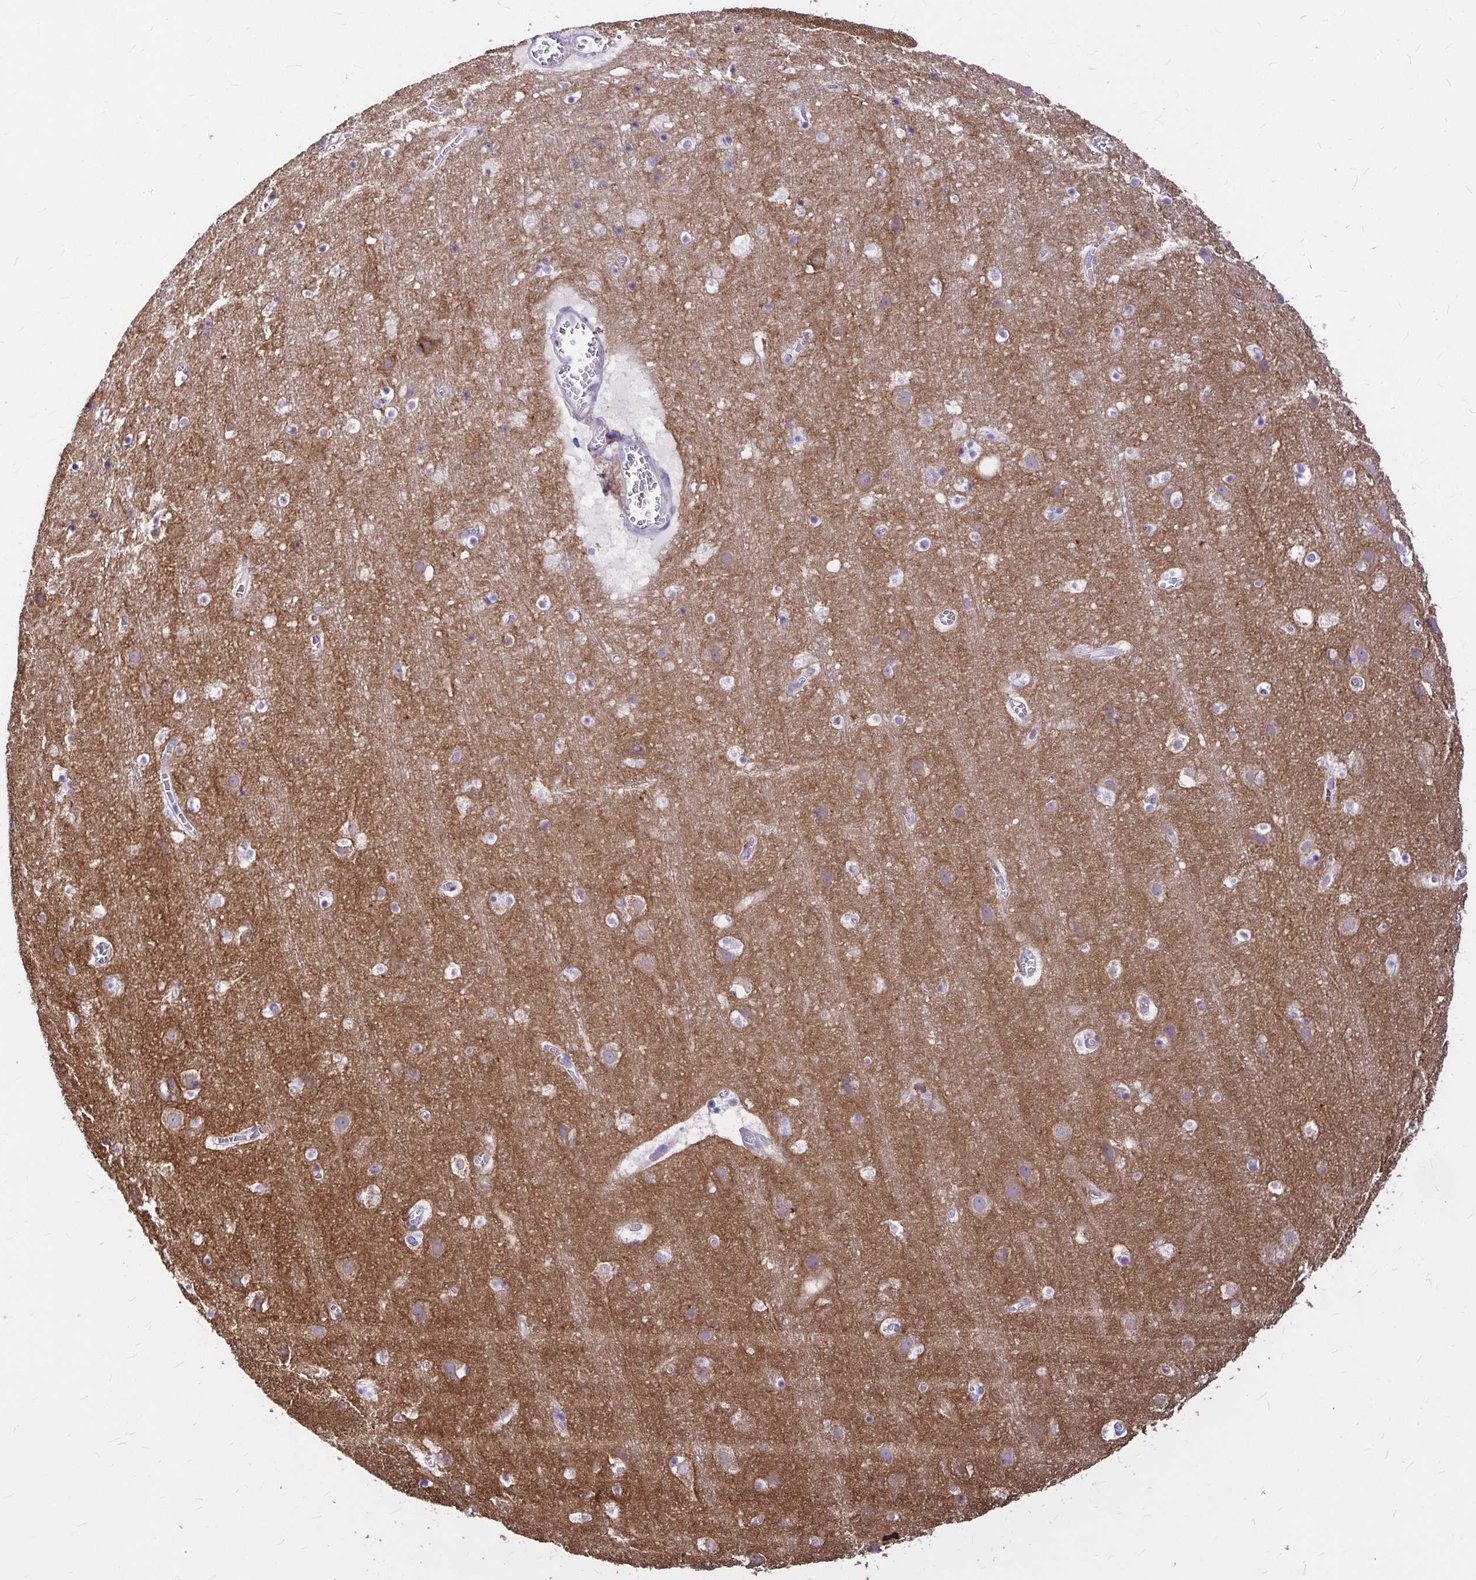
{"staining": {"intensity": "negative", "quantity": "none", "location": "none"}, "tissue": "cerebral cortex", "cell_type": "Endothelial cells", "image_type": "normal", "snomed": [{"axis": "morphology", "description": "Normal tissue, NOS"}, {"axis": "topography", "description": "Cerebral cortex"}], "caption": "A high-resolution histopathology image shows immunohistochemistry staining of unremarkable cerebral cortex, which shows no significant expression in endothelial cells.", "gene": "GABBR2", "patient": {"sex": "female", "age": 42}}